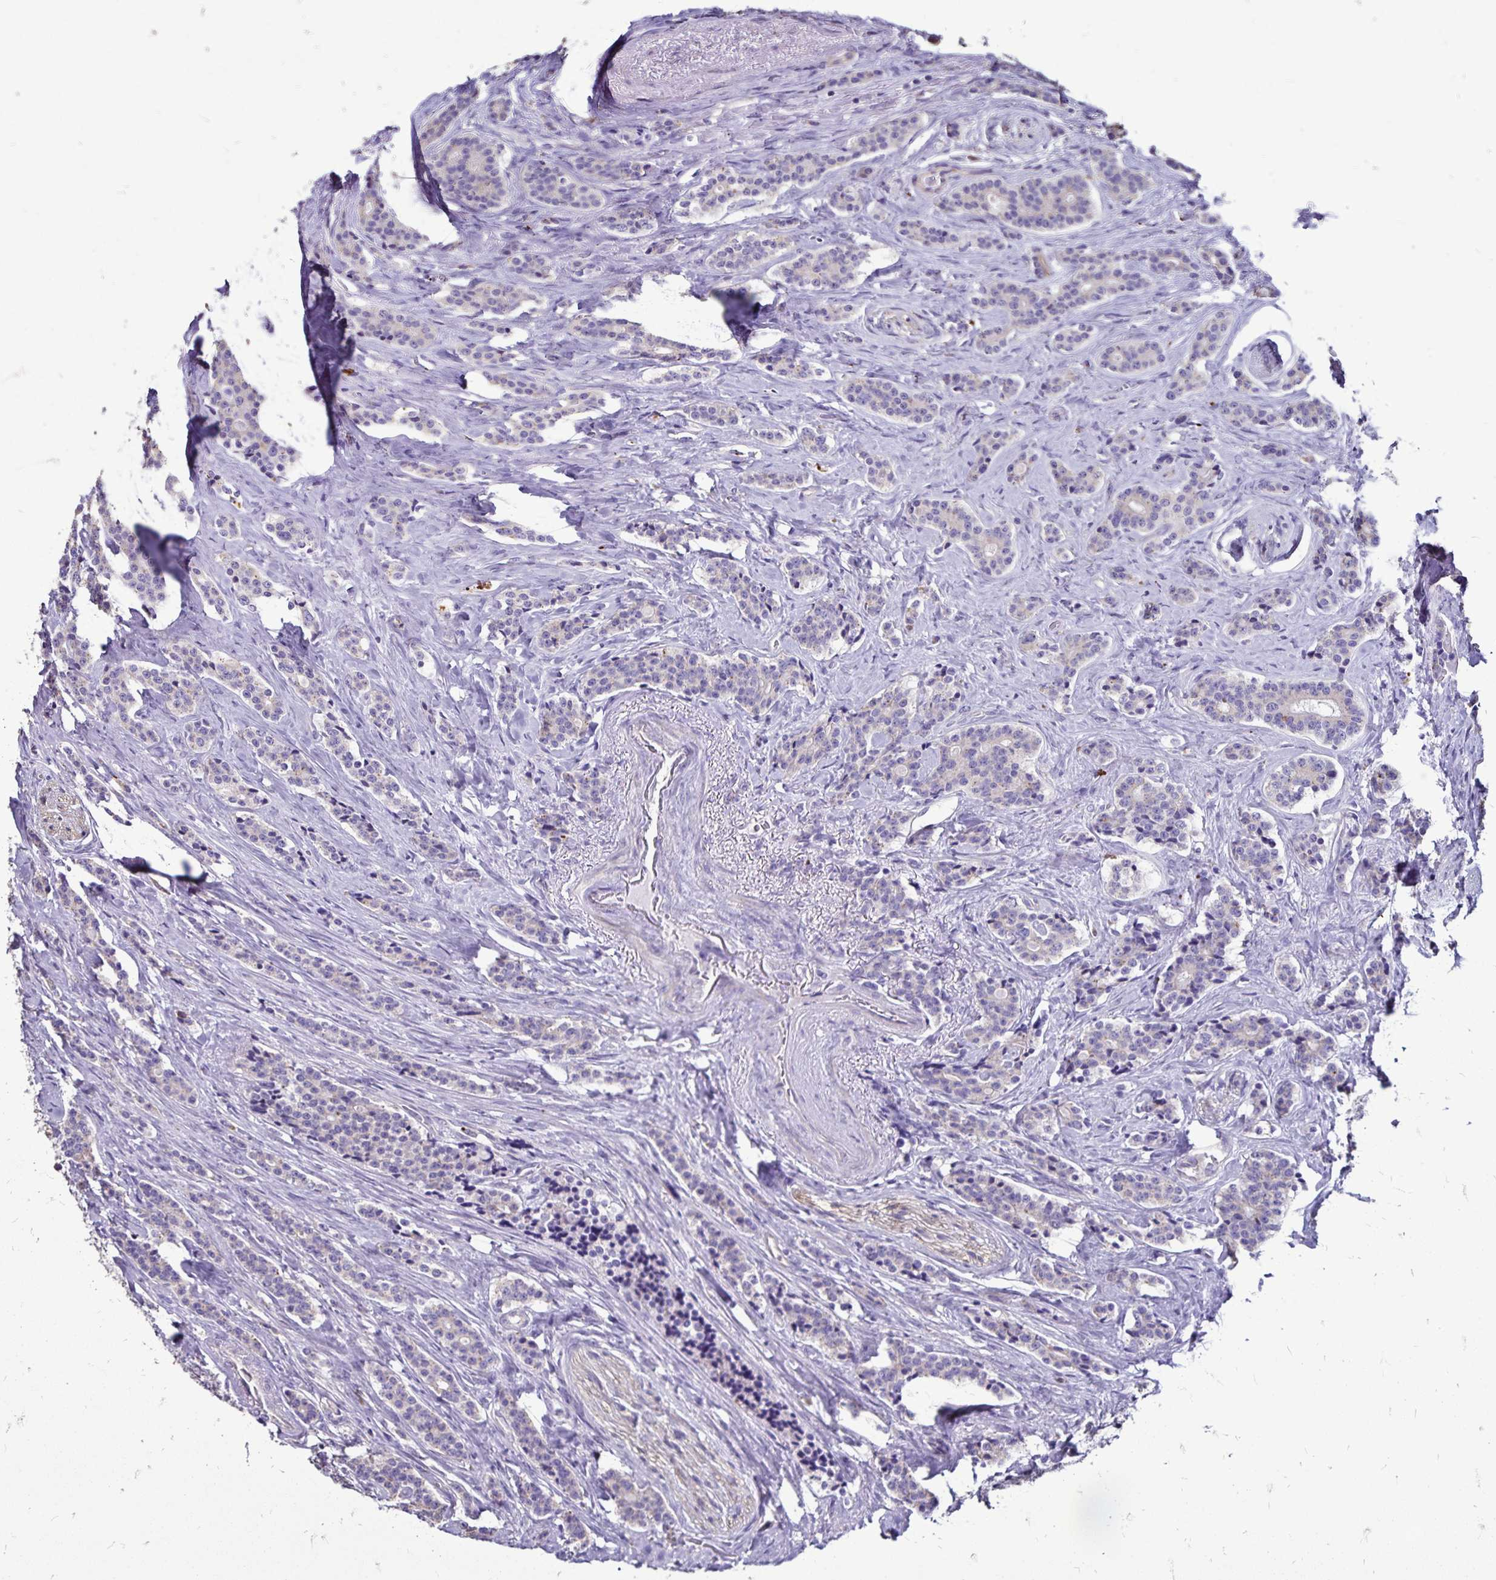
{"staining": {"intensity": "negative", "quantity": "none", "location": "none"}, "tissue": "carcinoid", "cell_type": "Tumor cells", "image_type": "cancer", "snomed": [{"axis": "morphology", "description": "Carcinoid, malignant, NOS"}, {"axis": "topography", "description": "Small intestine"}], "caption": "Photomicrograph shows no significant protein expression in tumor cells of carcinoid.", "gene": "EVPL", "patient": {"sex": "female", "age": 73}}